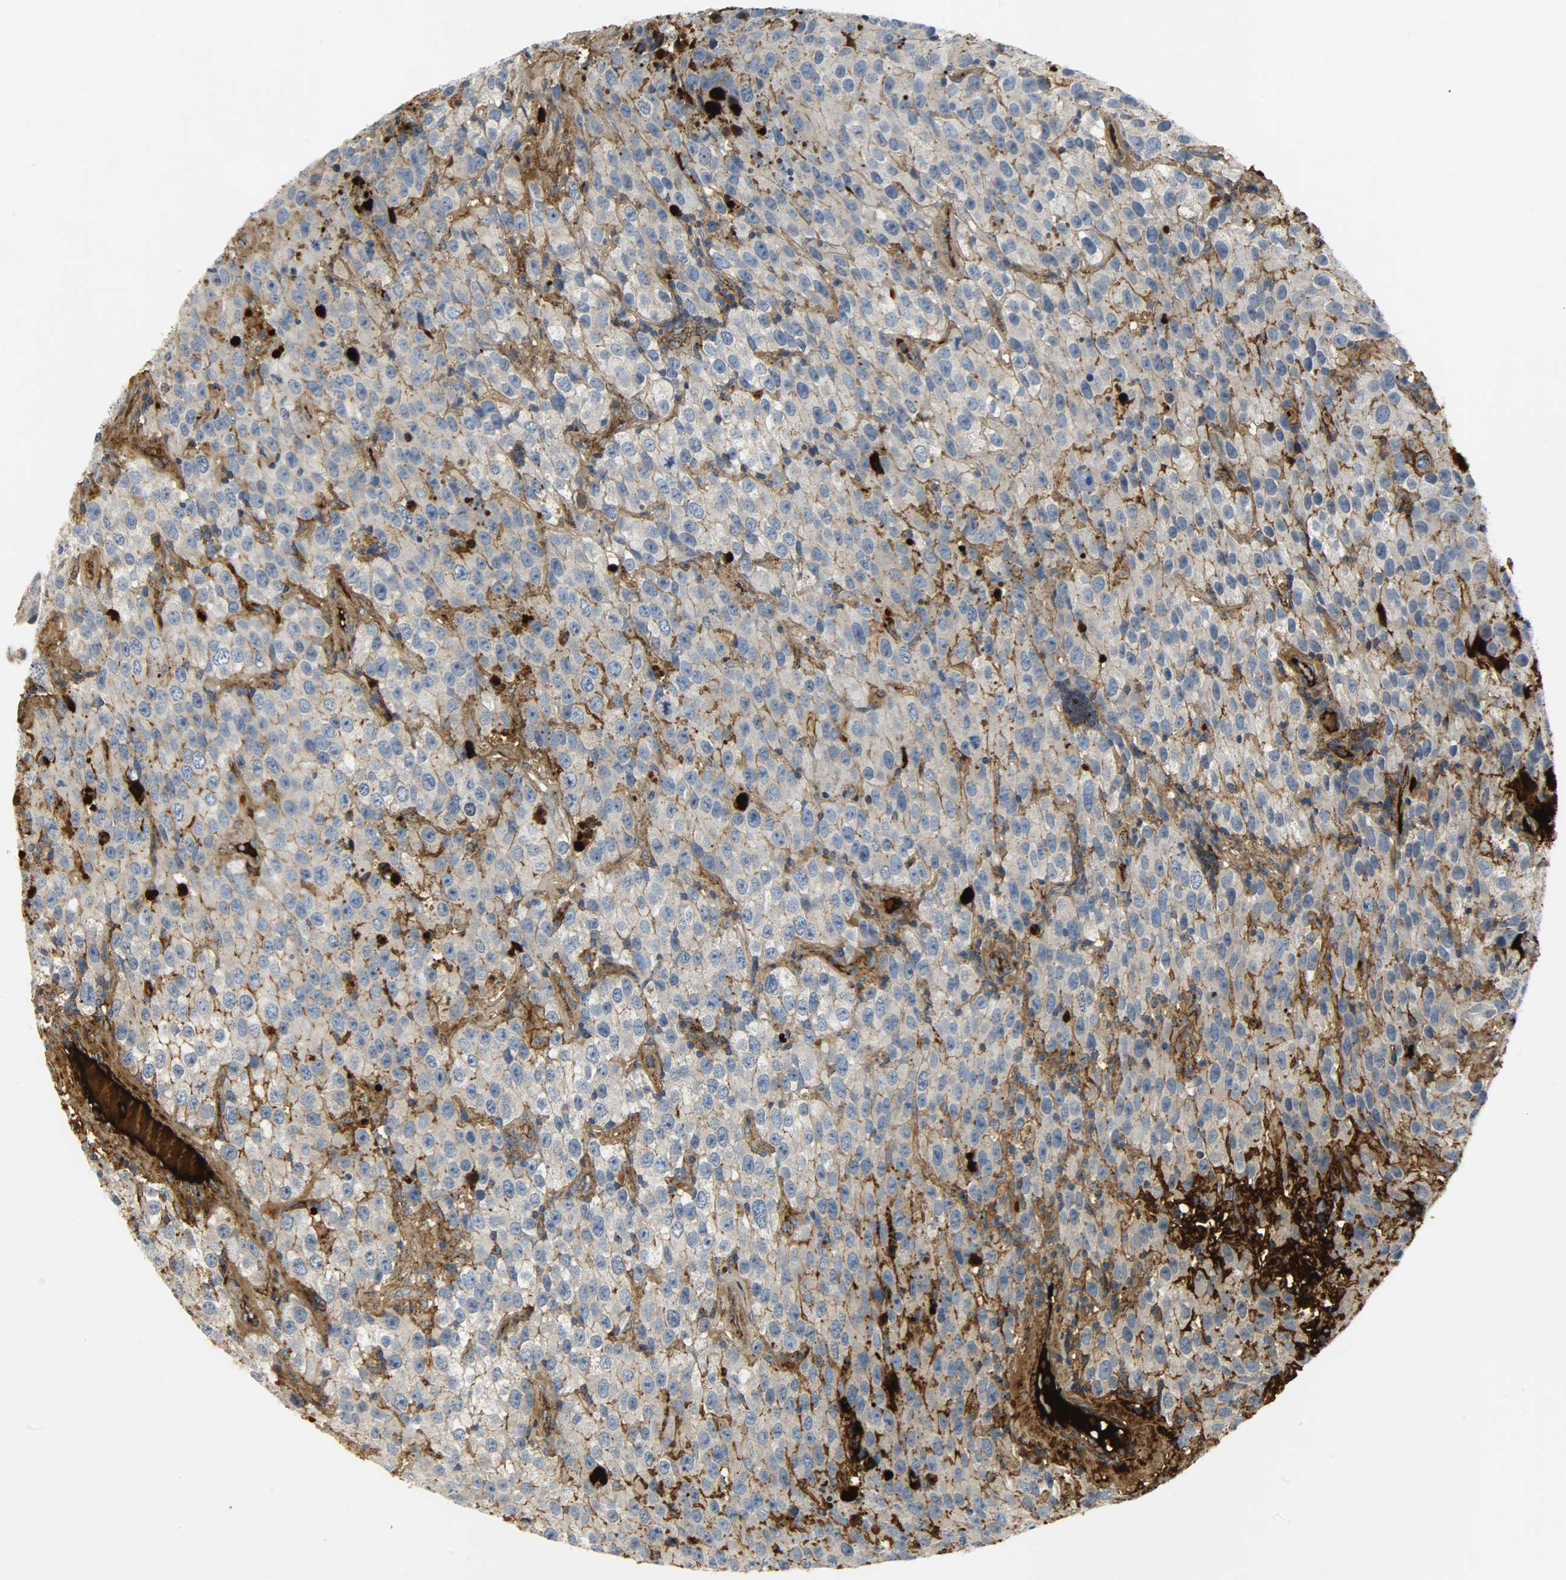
{"staining": {"intensity": "weak", "quantity": ">75%", "location": "cytoplasmic/membranous"}, "tissue": "testis cancer", "cell_type": "Tumor cells", "image_type": "cancer", "snomed": [{"axis": "morphology", "description": "Seminoma, NOS"}, {"axis": "topography", "description": "Testis"}], "caption": "There is low levels of weak cytoplasmic/membranous positivity in tumor cells of testis seminoma, as demonstrated by immunohistochemical staining (brown color).", "gene": "CRP", "patient": {"sex": "male", "age": 52}}